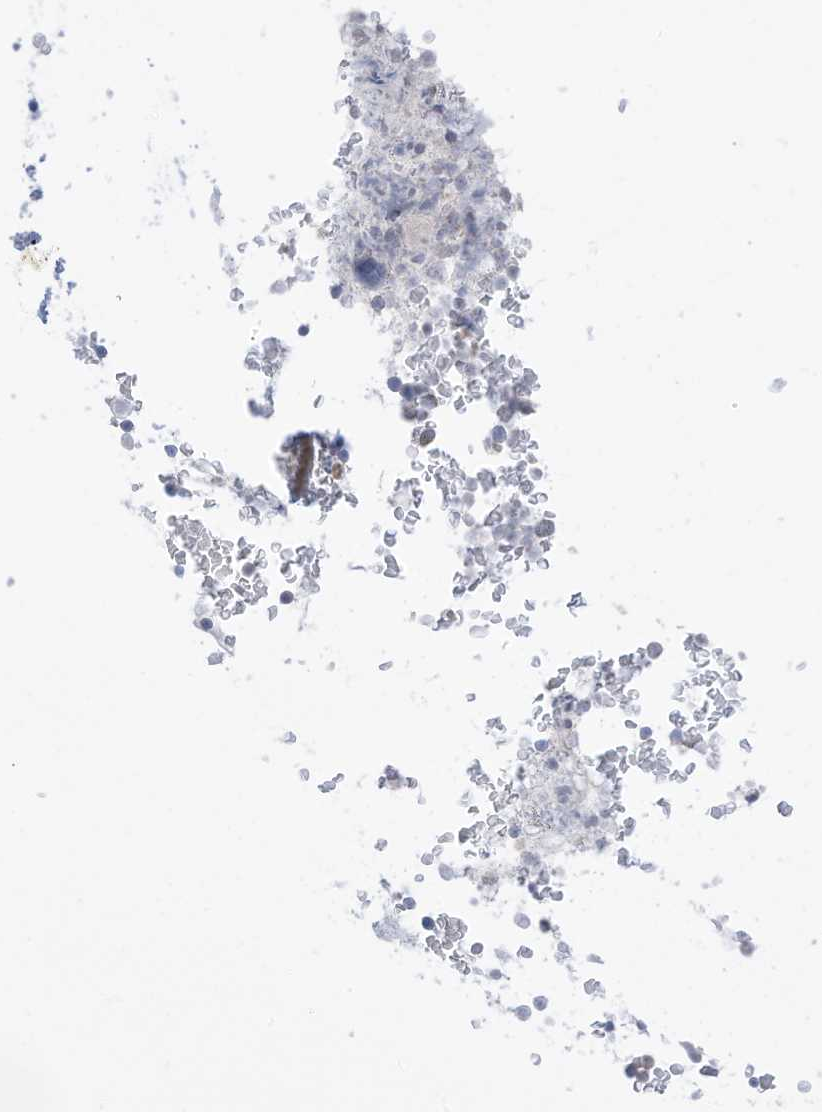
{"staining": {"intensity": "negative", "quantity": "none", "location": "none"}, "tissue": "bone marrow", "cell_type": "Hematopoietic cells", "image_type": "normal", "snomed": [{"axis": "morphology", "description": "Normal tissue, NOS"}, {"axis": "topography", "description": "Bone marrow"}], "caption": "Bone marrow was stained to show a protein in brown. There is no significant expression in hematopoietic cells. The staining was performed using DAB to visualize the protein expression in brown, while the nuclei were stained in blue with hematoxylin (Magnification: 20x).", "gene": "OGT", "patient": {"sex": "male", "age": 58}}